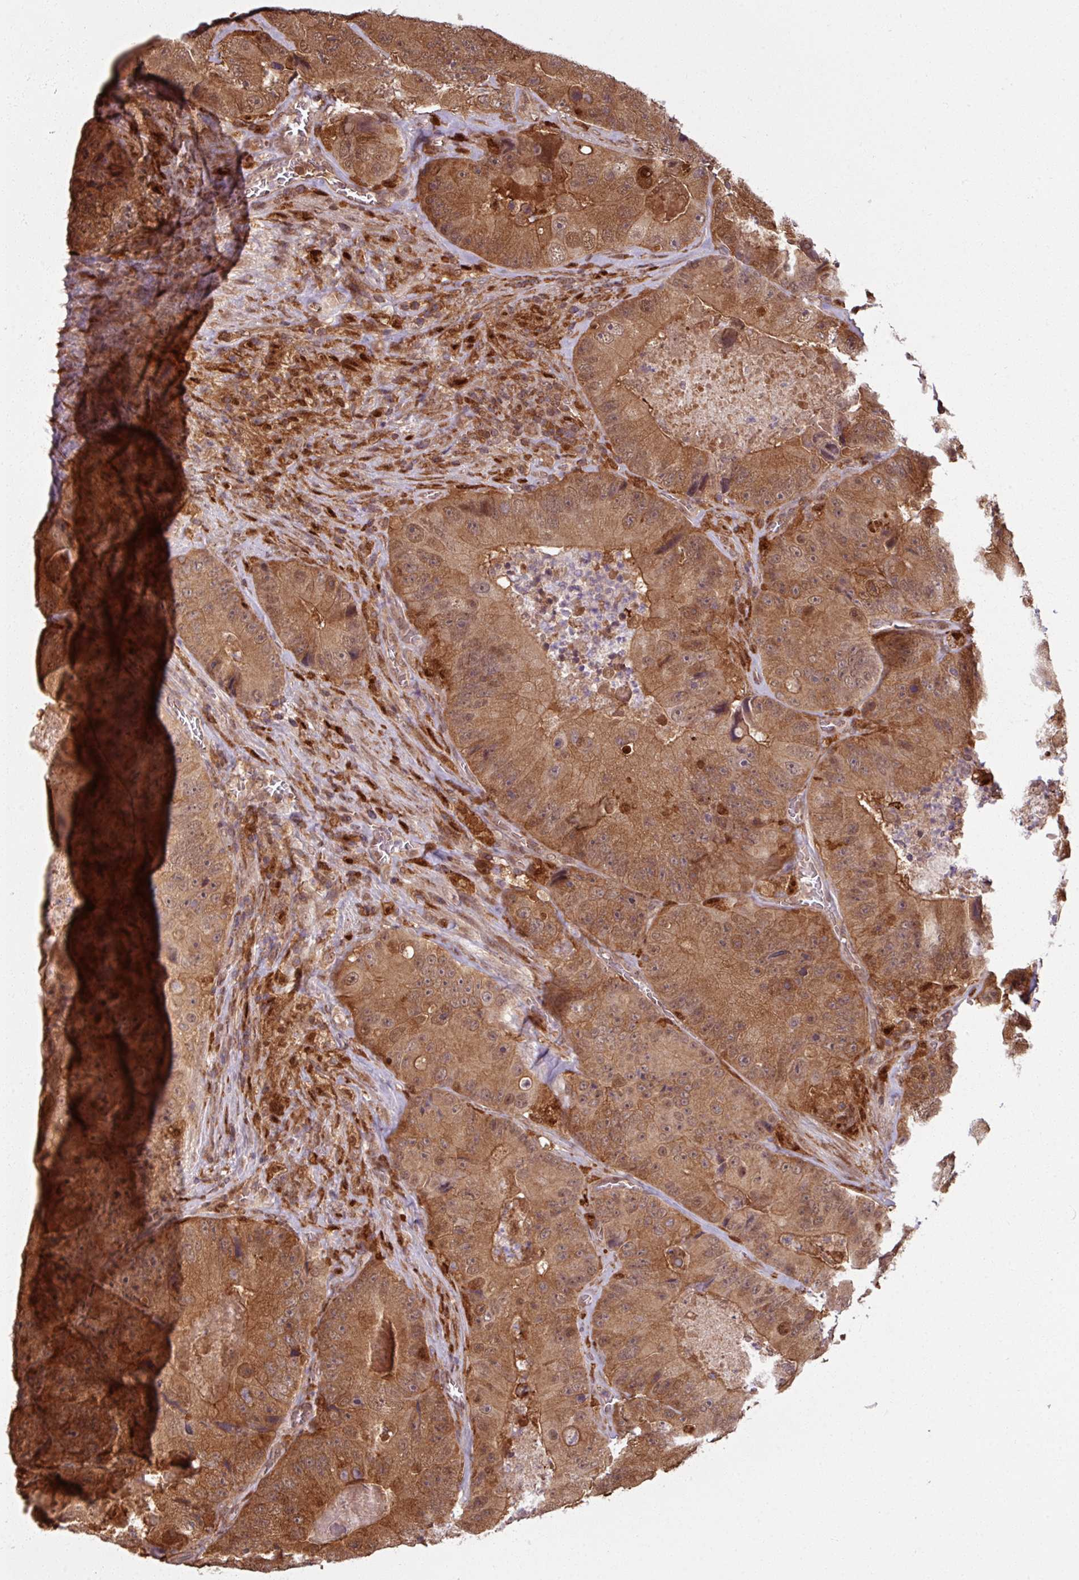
{"staining": {"intensity": "moderate", "quantity": ">75%", "location": "cytoplasmic/membranous,nuclear"}, "tissue": "colorectal cancer", "cell_type": "Tumor cells", "image_type": "cancer", "snomed": [{"axis": "morphology", "description": "Adenocarcinoma, NOS"}, {"axis": "topography", "description": "Colon"}], "caption": "Protein staining exhibits moderate cytoplasmic/membranous and nuclear positivity in approximately >75% of tumor cells in colorectal cancer.", "gene": "KCTD11", "patient": {"sex": "female", "age": 86}}